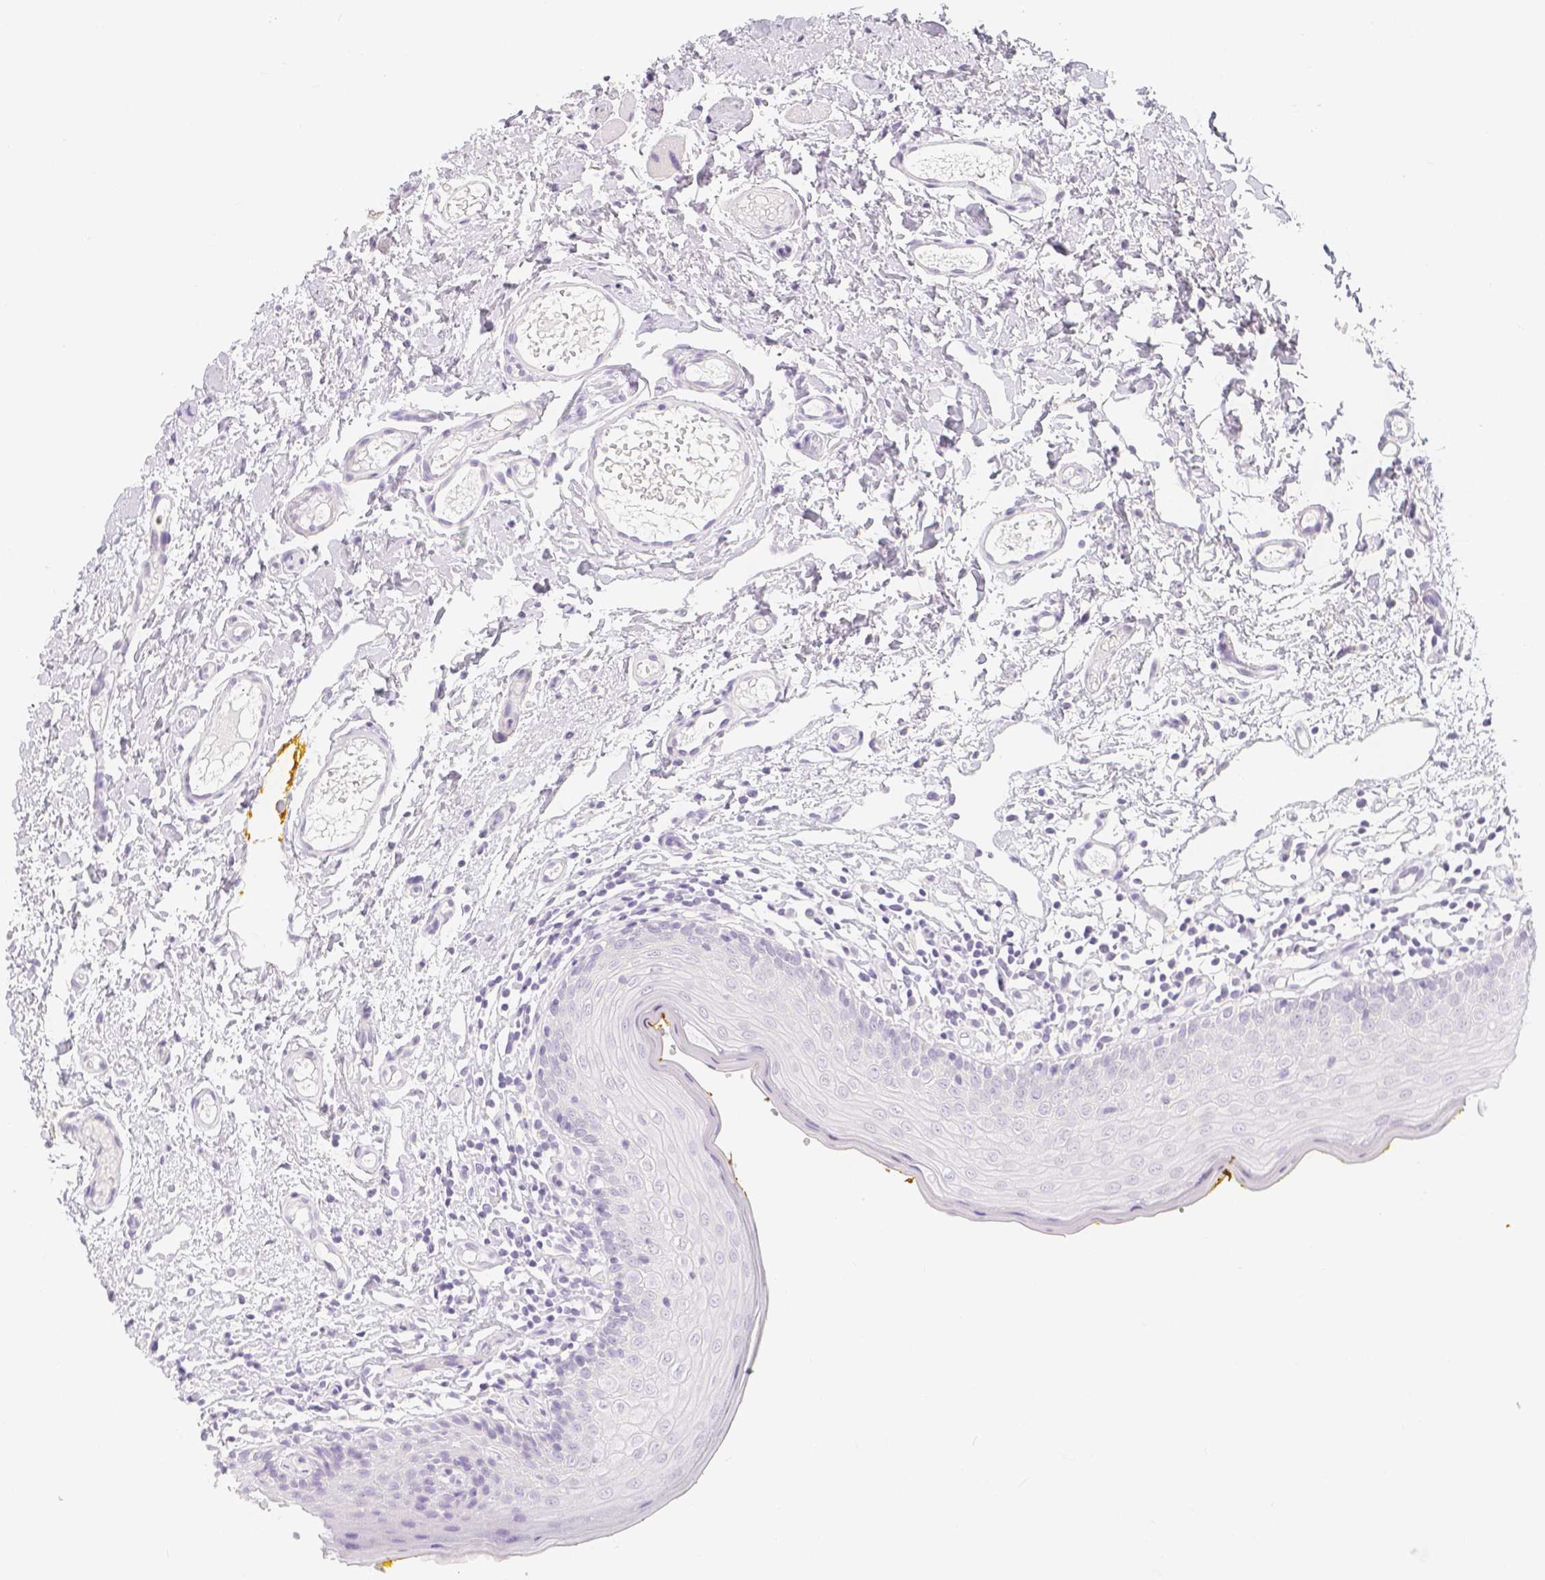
{"staining": {"intensity": "negative", "quantity": "none", "location": "none"}, "tissue": "oral mucosa", "cell_type": "Squamous epithelial cells", "image_type": "normal", "snomed": [{"axis": "morphology", "description": "Normal tissue, NOS"}, {"axis": "topography", "description": "Oral tissue"}, {"axis": "topography", "description": "Tounge, NOS"}], "caption": "There is no significant expression in squamous epithelial cells of oral mucosa. (DAB immunohistochemistry (IHC) visualized using brightfield microscopy, high magnification).", "gene": "SLC18A1", "patient": {"sex": "female", "age": 58}}